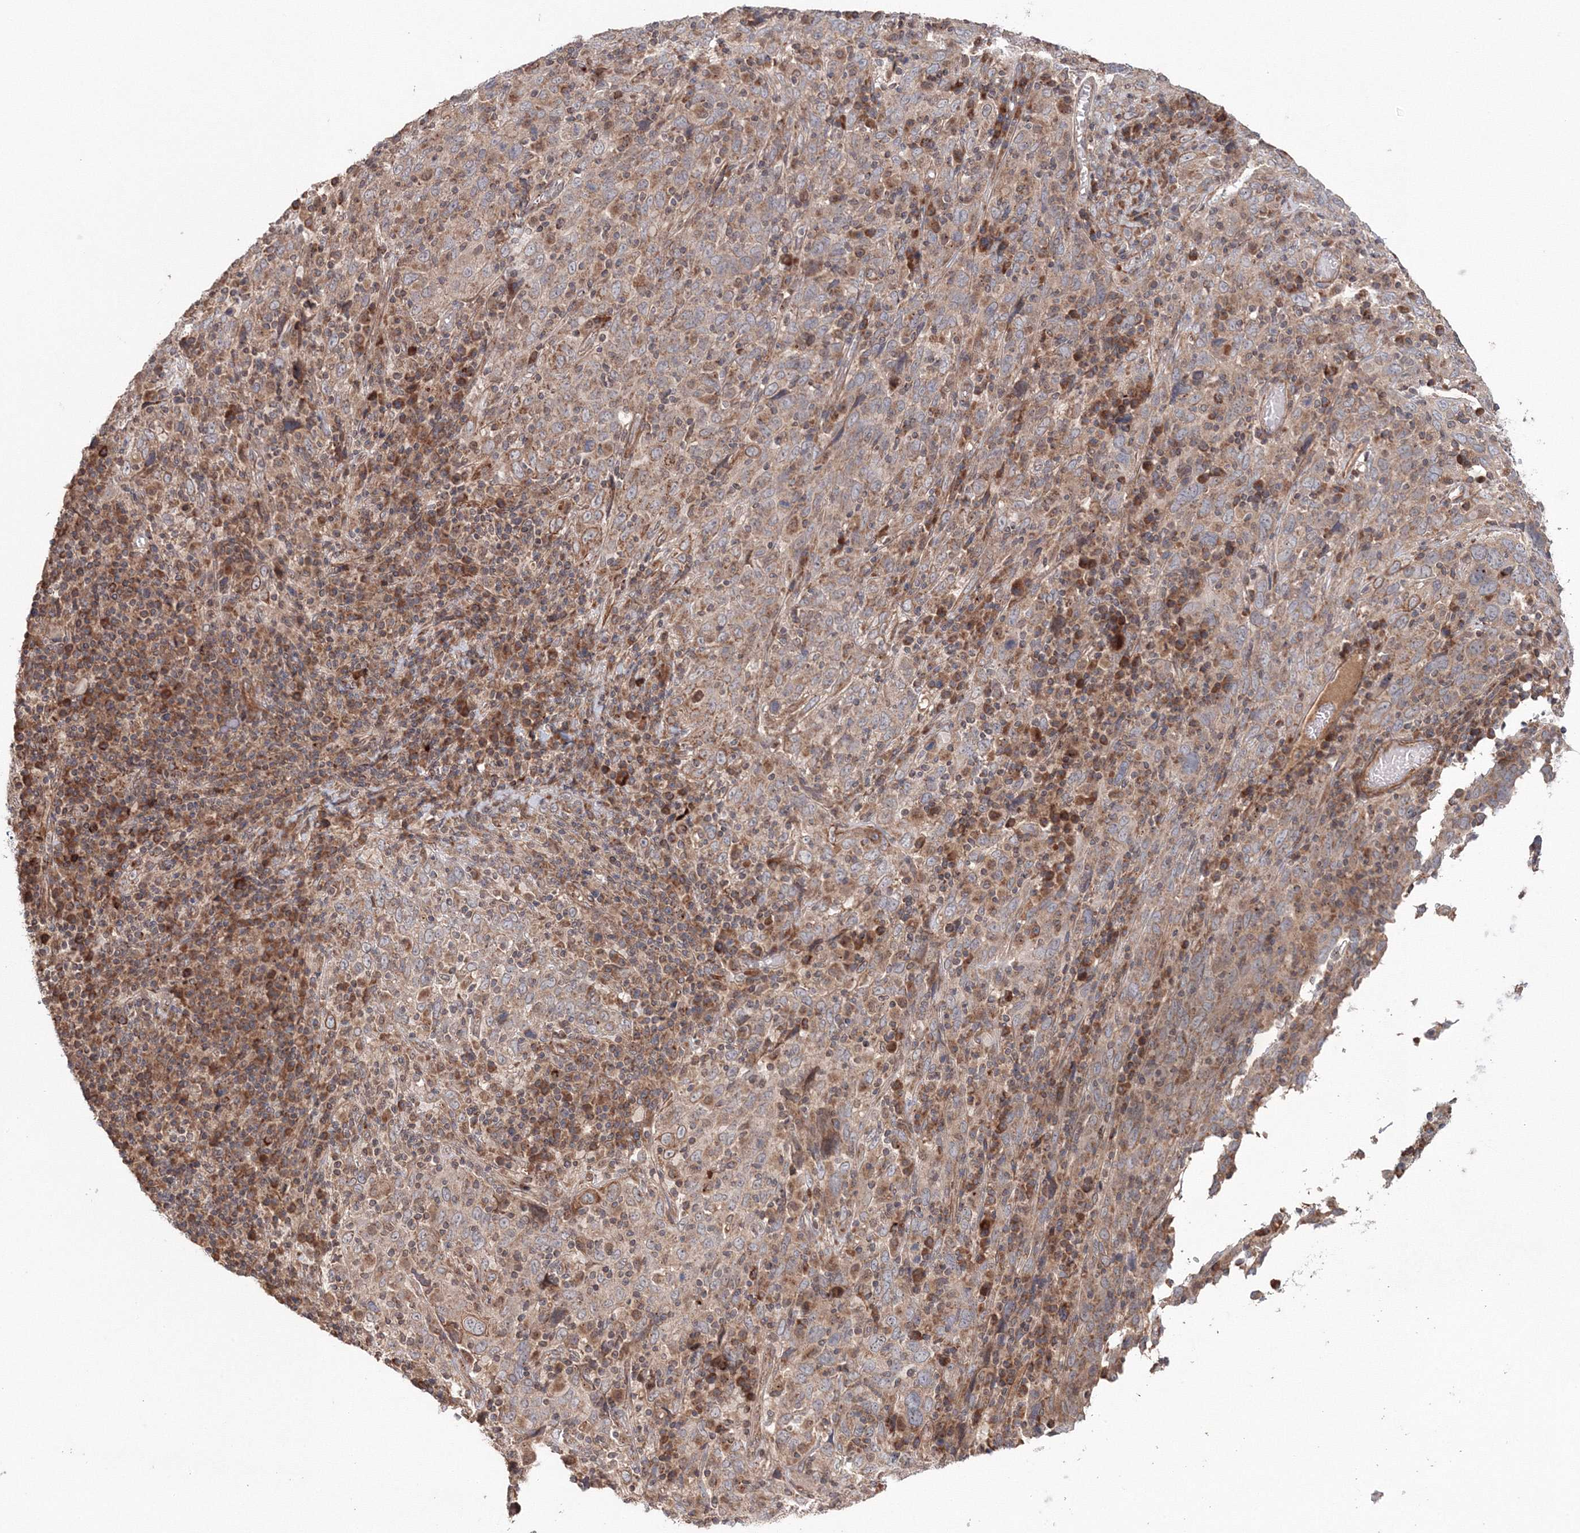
{"staining": {"intensity": "moderate", "quantity": ">75%", "location": "cytoplasmic/membranous"}, "tissue": "cervical cancer", "cell_type": "Tumor cells", "image_type": "cancer", "snomed": [{"axis": "morphology", "description": "Squamous cell carcinoma, NOS"}, {"axis": "topography", "description": "Cervix"}], "caption": "DAB (3,3'-diaminobenzidine) immunohistochemical staining of cervical cancer reveals moderate cytoplasmic/membranous protein positivity in approximately >75% of tumor cells.", "gene": "NOA1", "patient": {"sex": "female", "age": 46}}